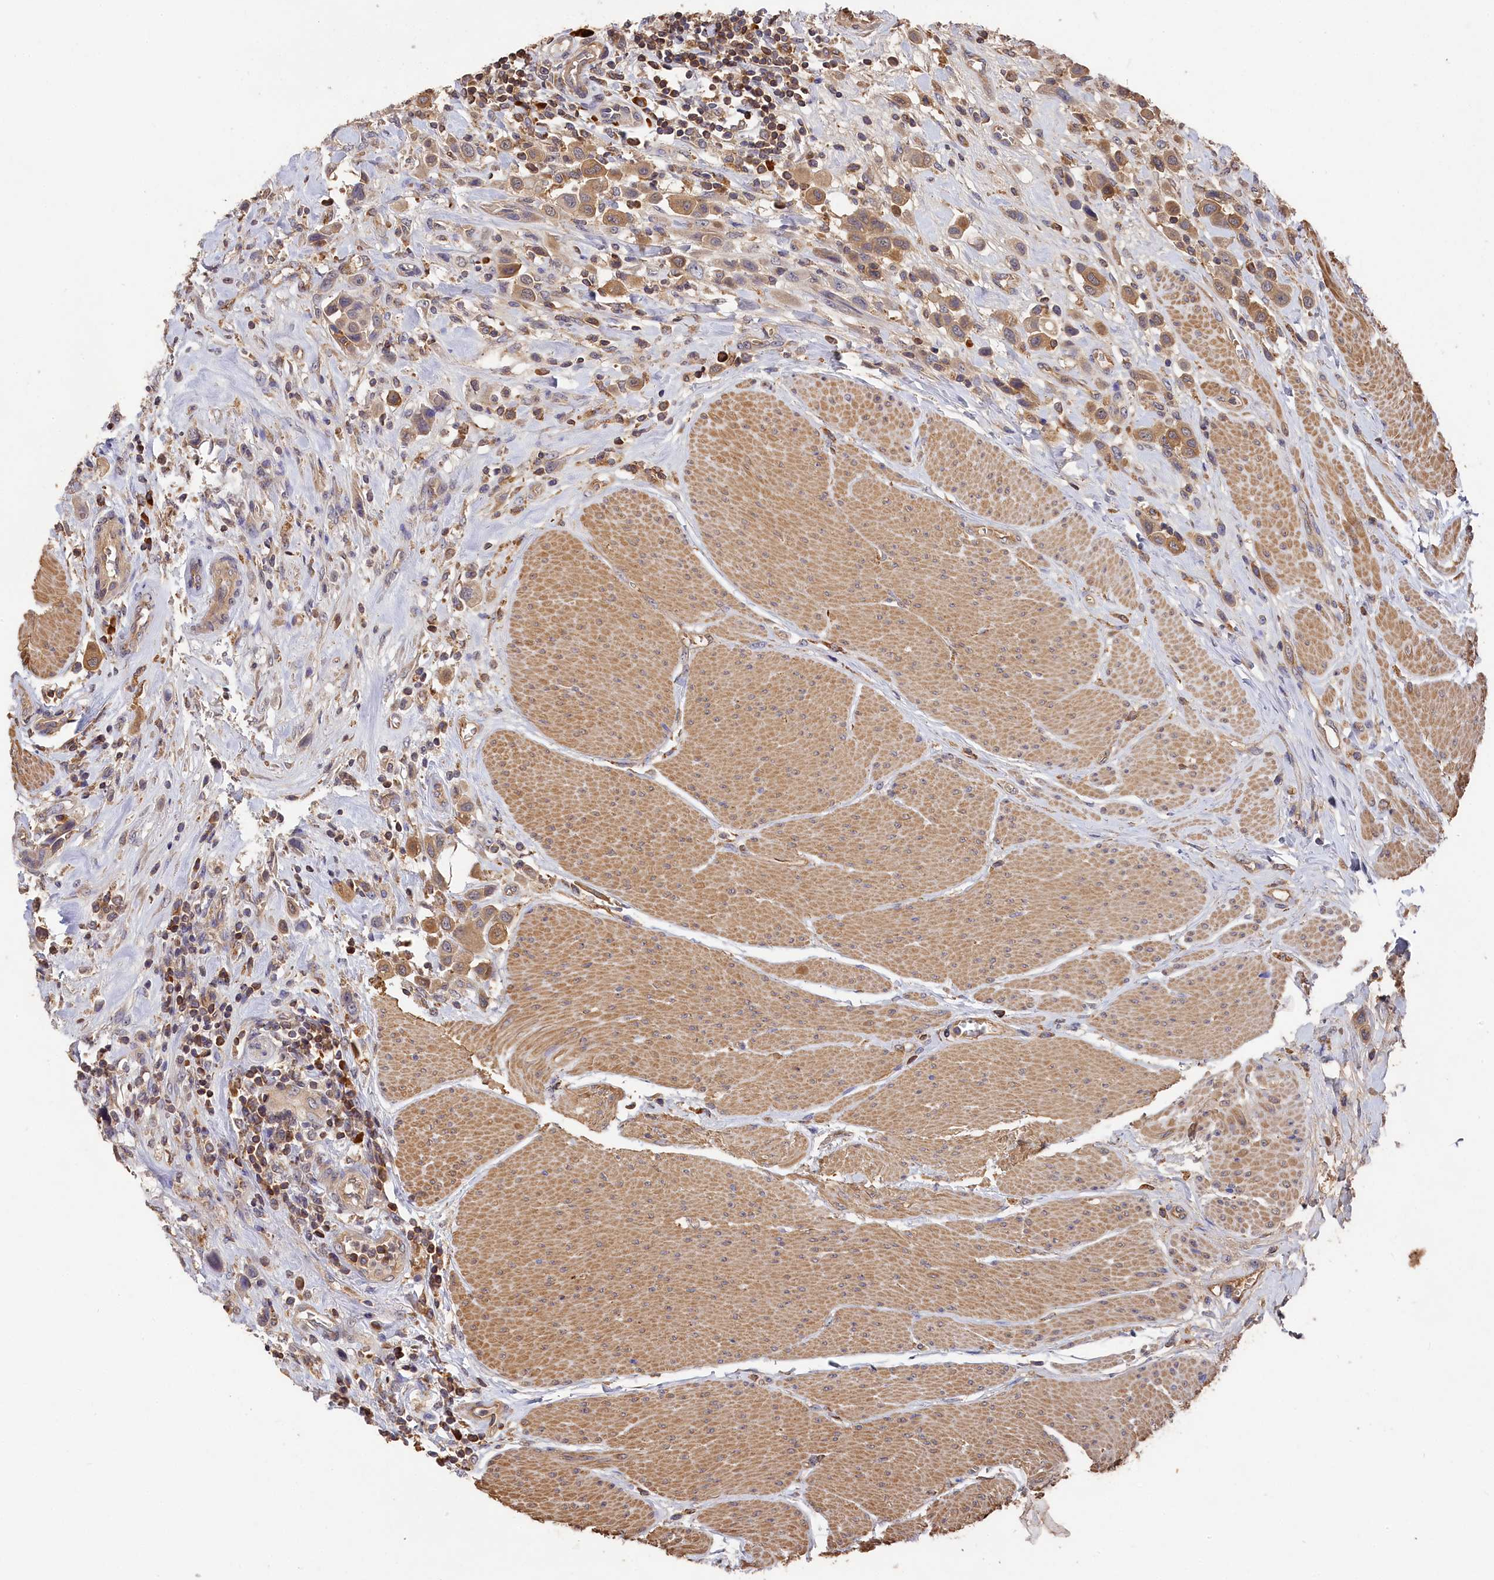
{"staining": {"intensity": "moderate", "quantity": ">75%", "location": "cytoplasmic/membranous"}, "tissue": "urothelial cancer", "cell_type": "Tumor cells", "image_type": "cancer", "snomed": [{"axis": "morphology", "description": "Urothelial carcinoma, High grade"}, {"axis": "topography", "description": "Urinary bladder"}], "caption": "Human urothelial carcinoma (high-grade) stained for a protein (brown) reveals moderate cytoplasmic/membranous positive staining in about >75% of tumor cells.", "gene": "DHRS11", "patient": {"sex": "male", "age": 50}}